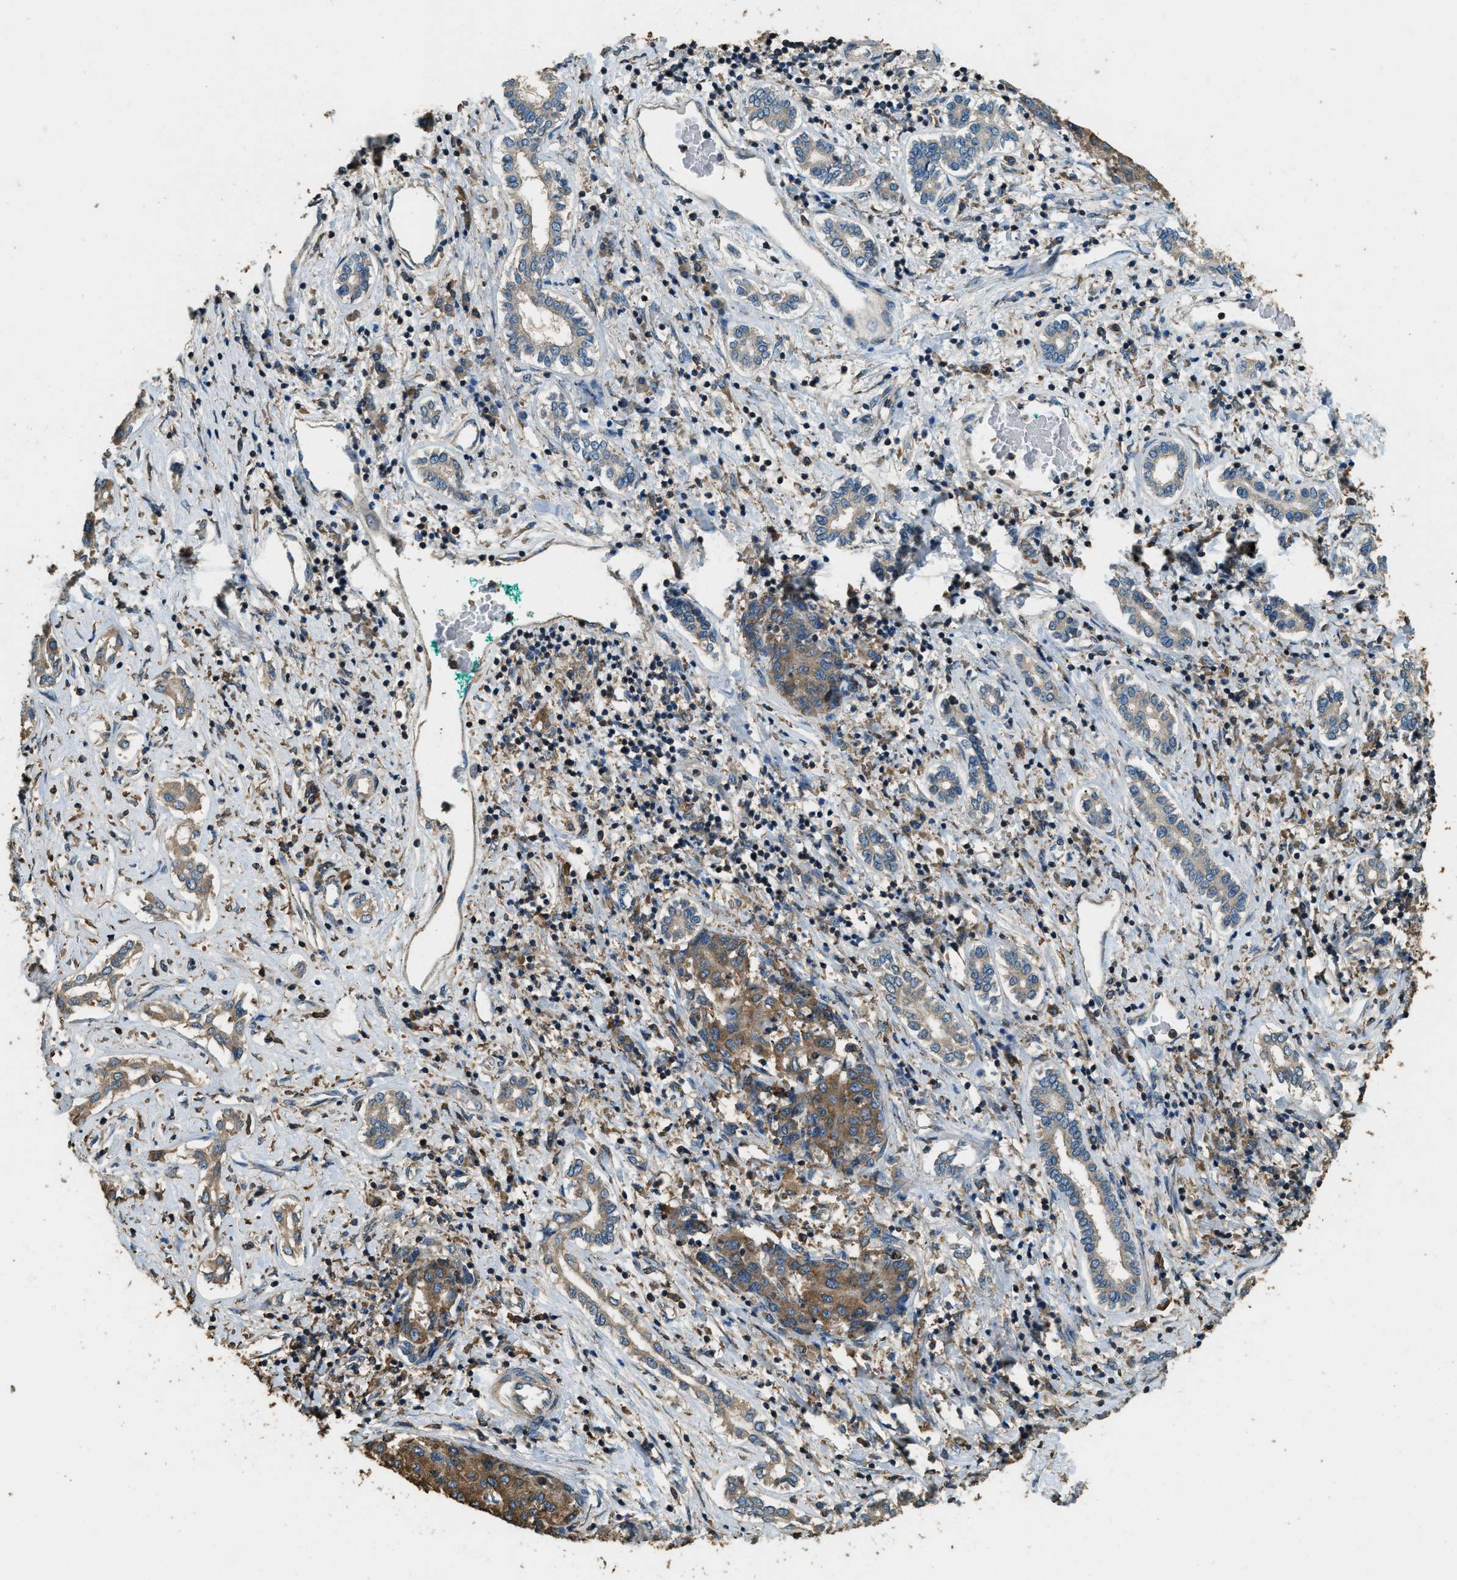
{"staining": {"intensity": "moderate", "quantity": ">75%", "location": "cytoplasmic/membranous"}, "tissue": "liver cancer", "cell_type": "Tumor cells", "image_type": "cancer", "snomed": [{"axis": "morphology", "description": "Carcinoma, Hepatocellular, NOS"}, {"axis": "topography", "description": "Liver"}], "caption": "IHC micrograph of liver cancer (hepatocellular carcinoma) stained for a protein (brown), which shows medium levels of moderate cytoplasmic/membranous expression in about >75% of tumor cells.", "gene": "ERGIC1", "patient": {"sex": "male", "age": 65}}